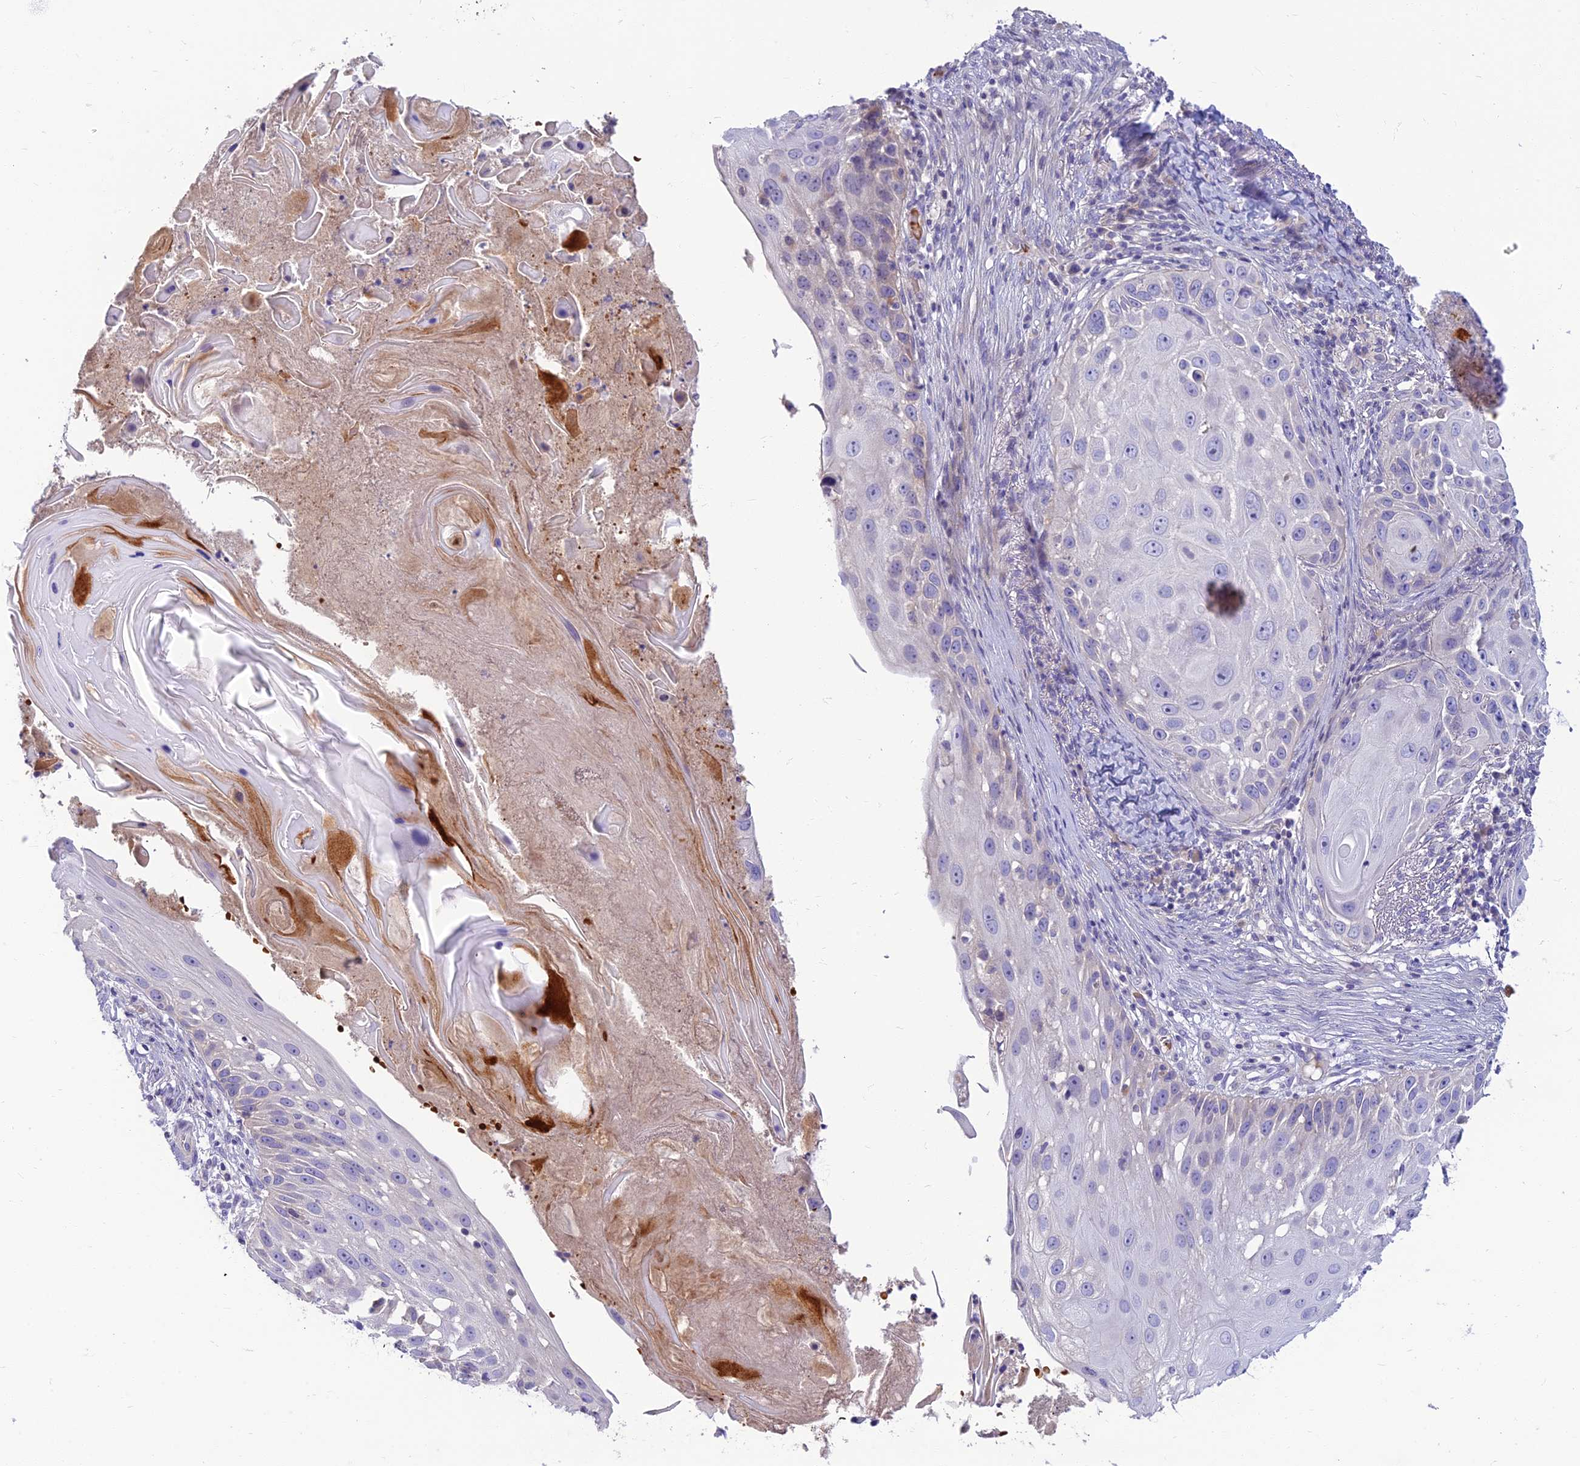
{"staining": {"intensity": "negative", "quantity": "none", "location": "none"}, "tissue": "skin cancer", "cell_type": "Tumor cells", "image_type": "cancer", "snomed": [{"axis": "morphology", "description": "Squamous cell carcinoma, NOS"}, {"axis": "topography", "description": "Skin"}], "caption": "High magnification brightfield microscopy of skin cancer stained with DAB (3,3'-diaminobenzidine) (brown) and counterstained with hematoxylin (blue): tumor cells show no significant staining.", "gene": "CLIP4", "patient": {"sex": "female", "age": 44}}